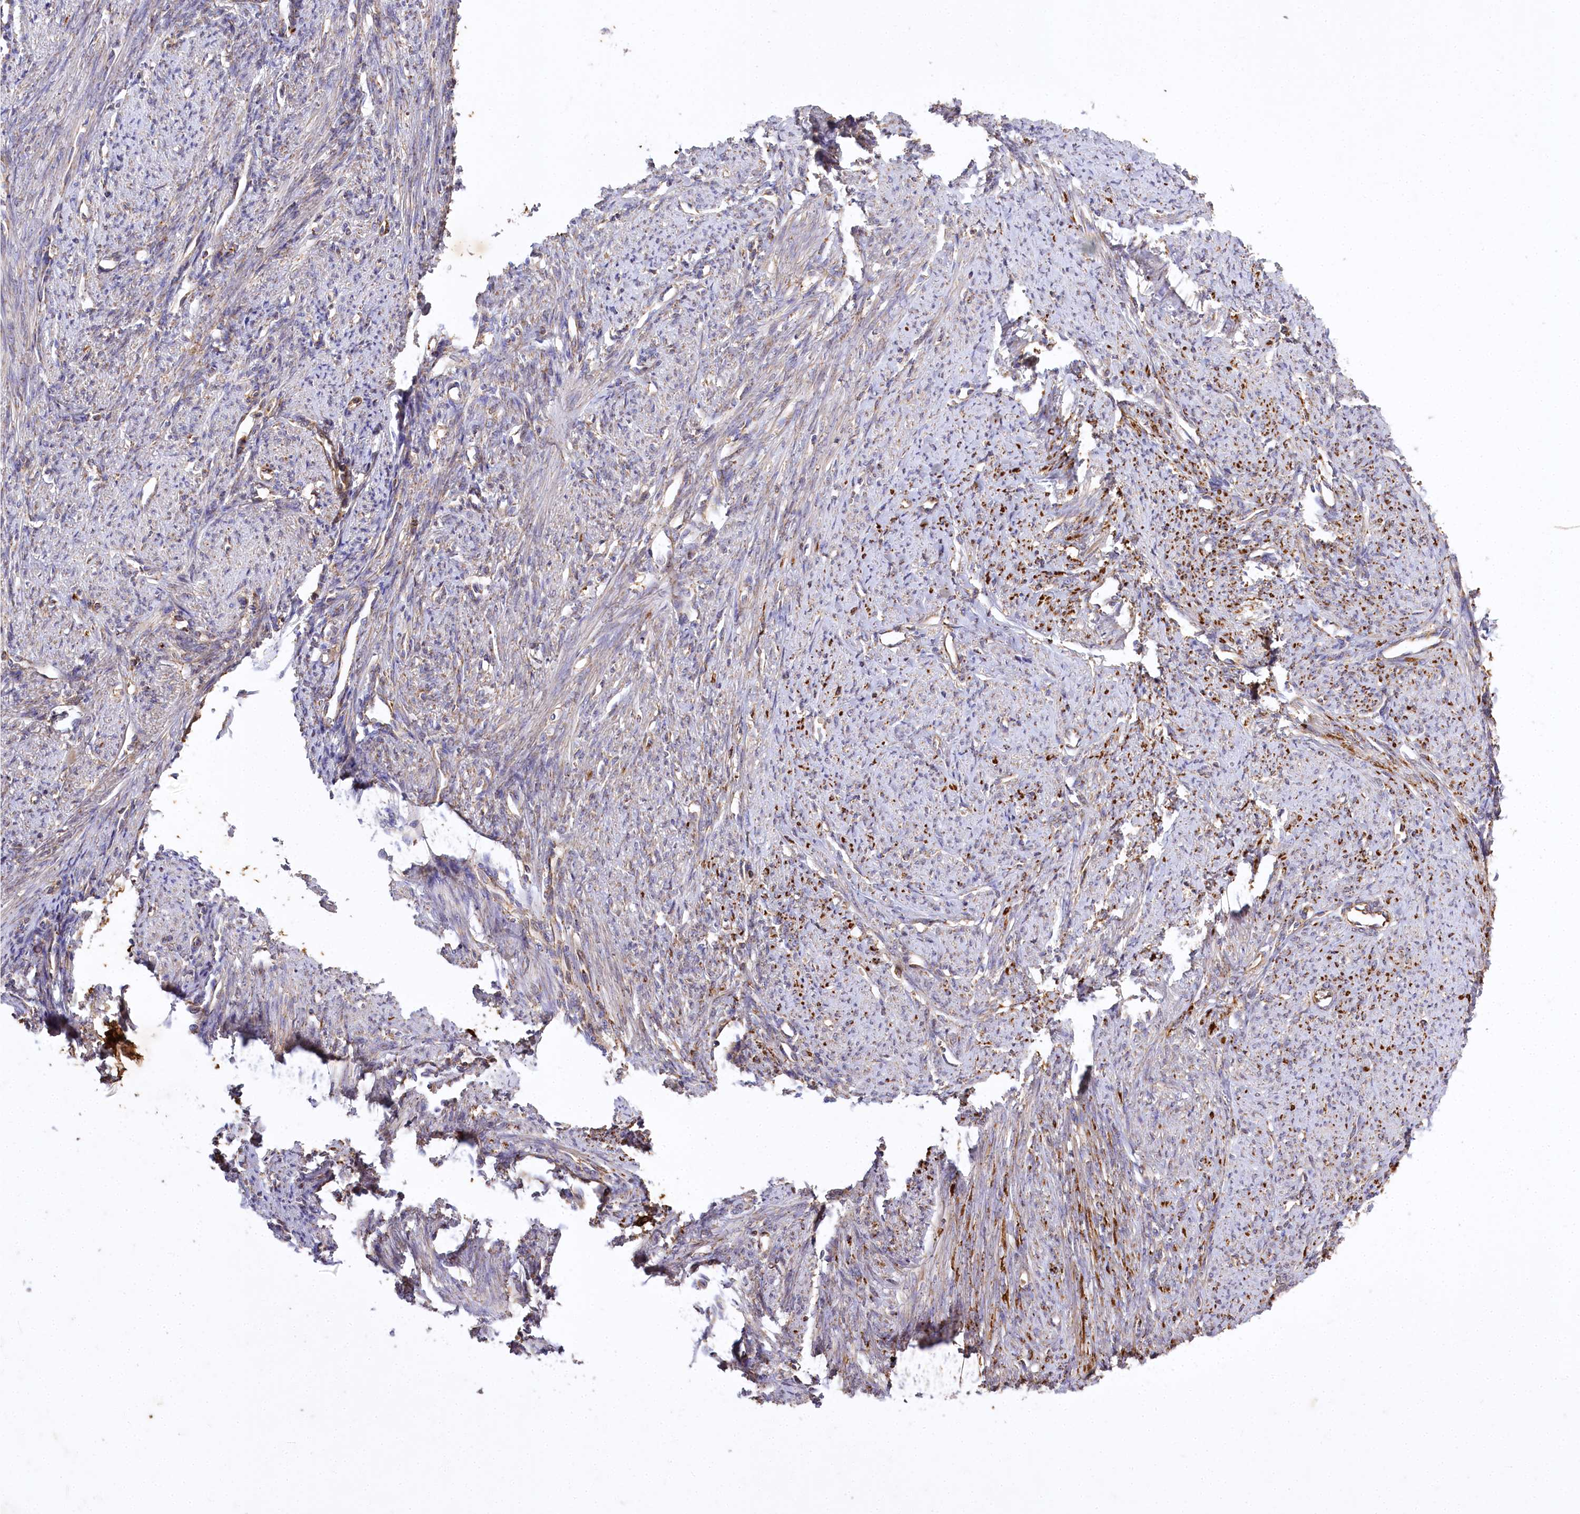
{"staining": {"intensity": "moderate", "quantity": "25%-75%", "location": "cytoplasmic/membranous"}, "tissue": "smooth muscle", "cell_type": "Smooth muscle cells", "image_type": "normal", "snomed": [{"axis": "morphology", "description": "Normal tissue, NOS"}, {"axis": "topography", "description": "Smooth muscle"}, {"axis": "topography", "description": "Uterus"}], "caption": "Immunohistochemical staining of normal human smooth muscle reveals 25%-75% levels of moderate cytoplasmic/membranous protein staining in about 25%-75% of smooth muscle cells.", "gene": "CARD19", "patient": {"sex": "female", "age": 59}}